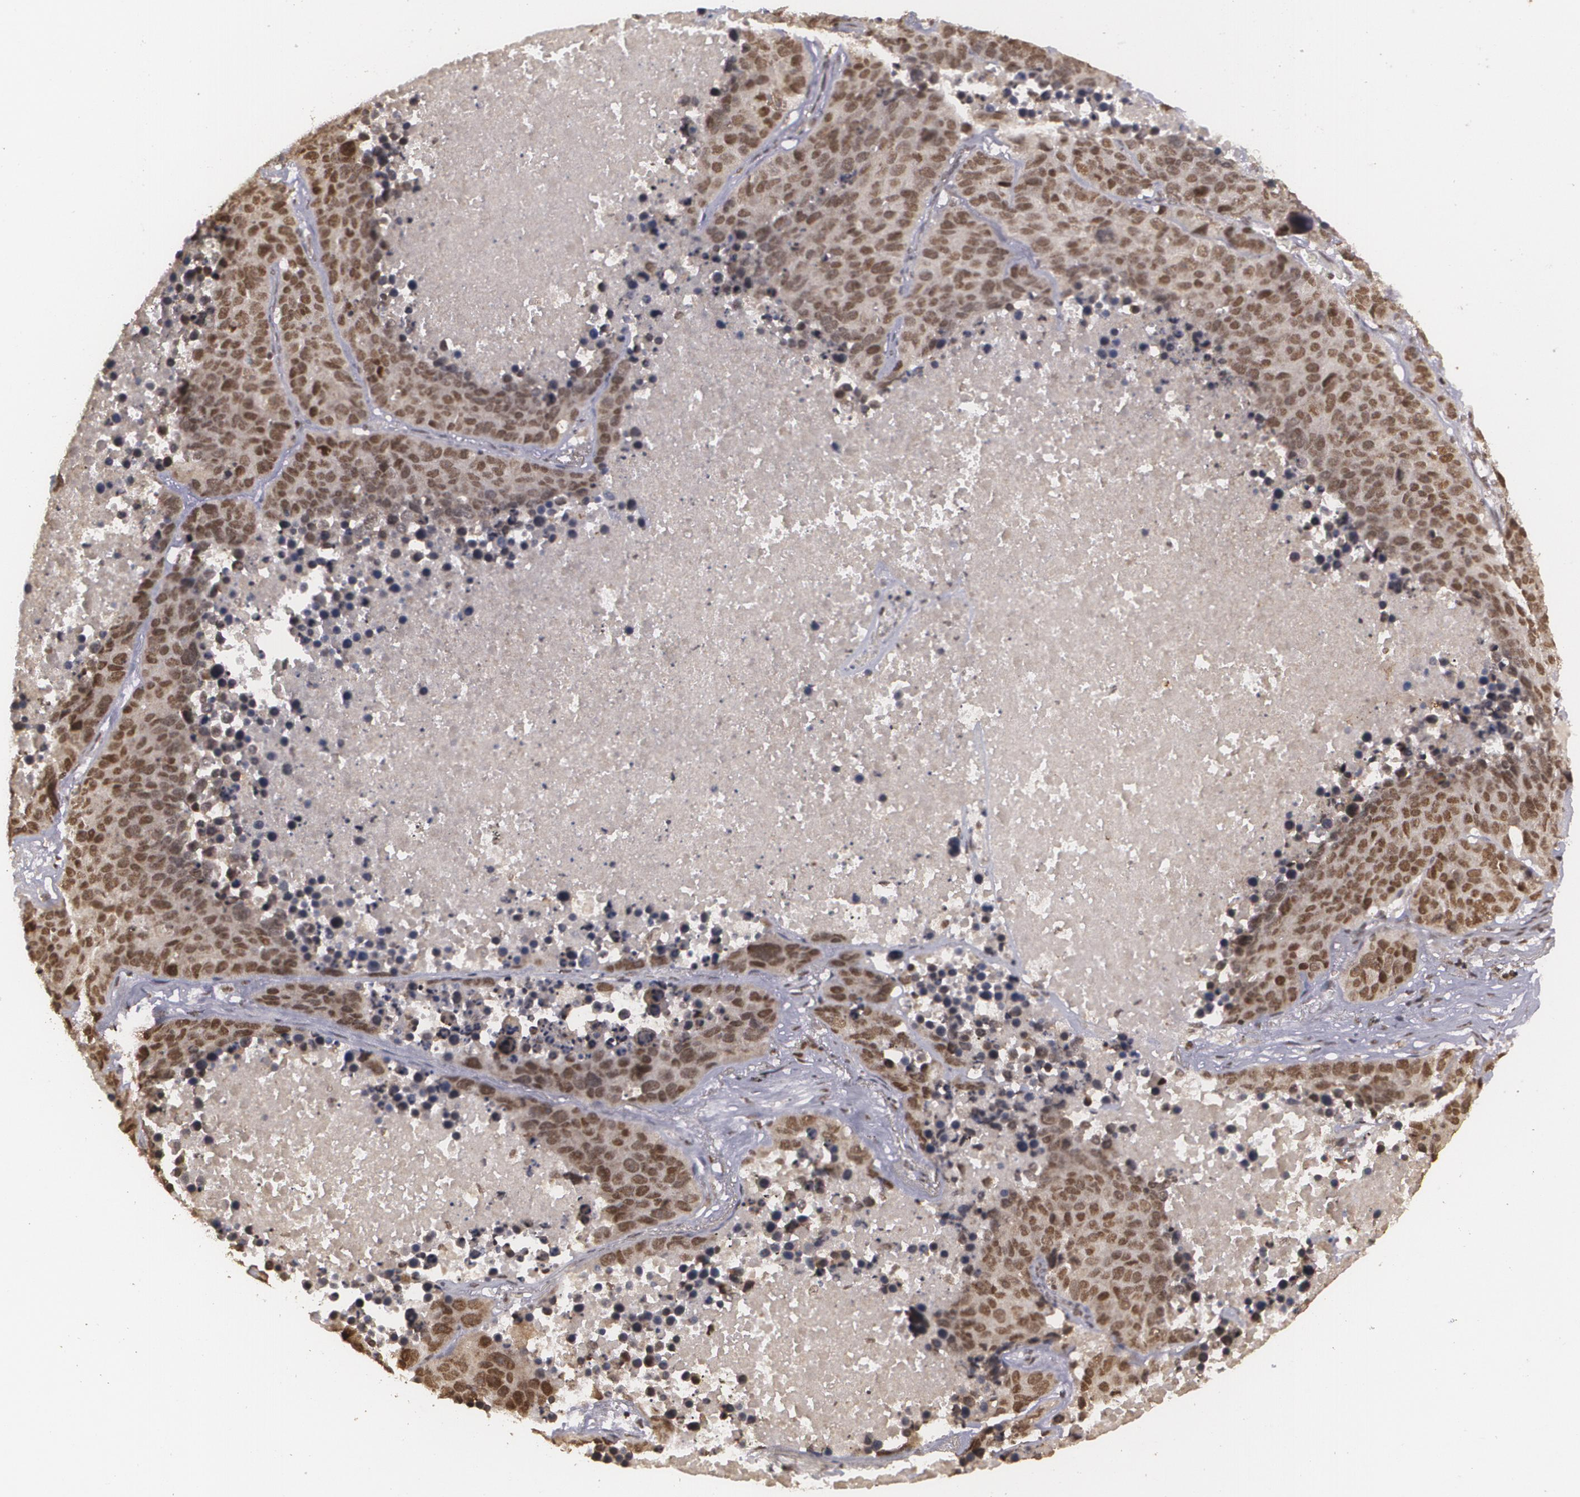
{"staining": {"intensity": "strong", "quantity": ">75%", "location": "nuclear"}, "tissue": "lung cancer", "cell_type": "Tumor cells", "image_type": "cancer", "snomed": [{"axis": "morphology", "description": "Carcinoid, malignant, NOS"}, {"axis": "topography", "description": "Lung"}], "caption": "Tumor cells exhibit strong nuclear staining in approximately >75% of cells in lung cancer.", "gene": "RXRB", "patient": {"sex": "male", "age": 60}}